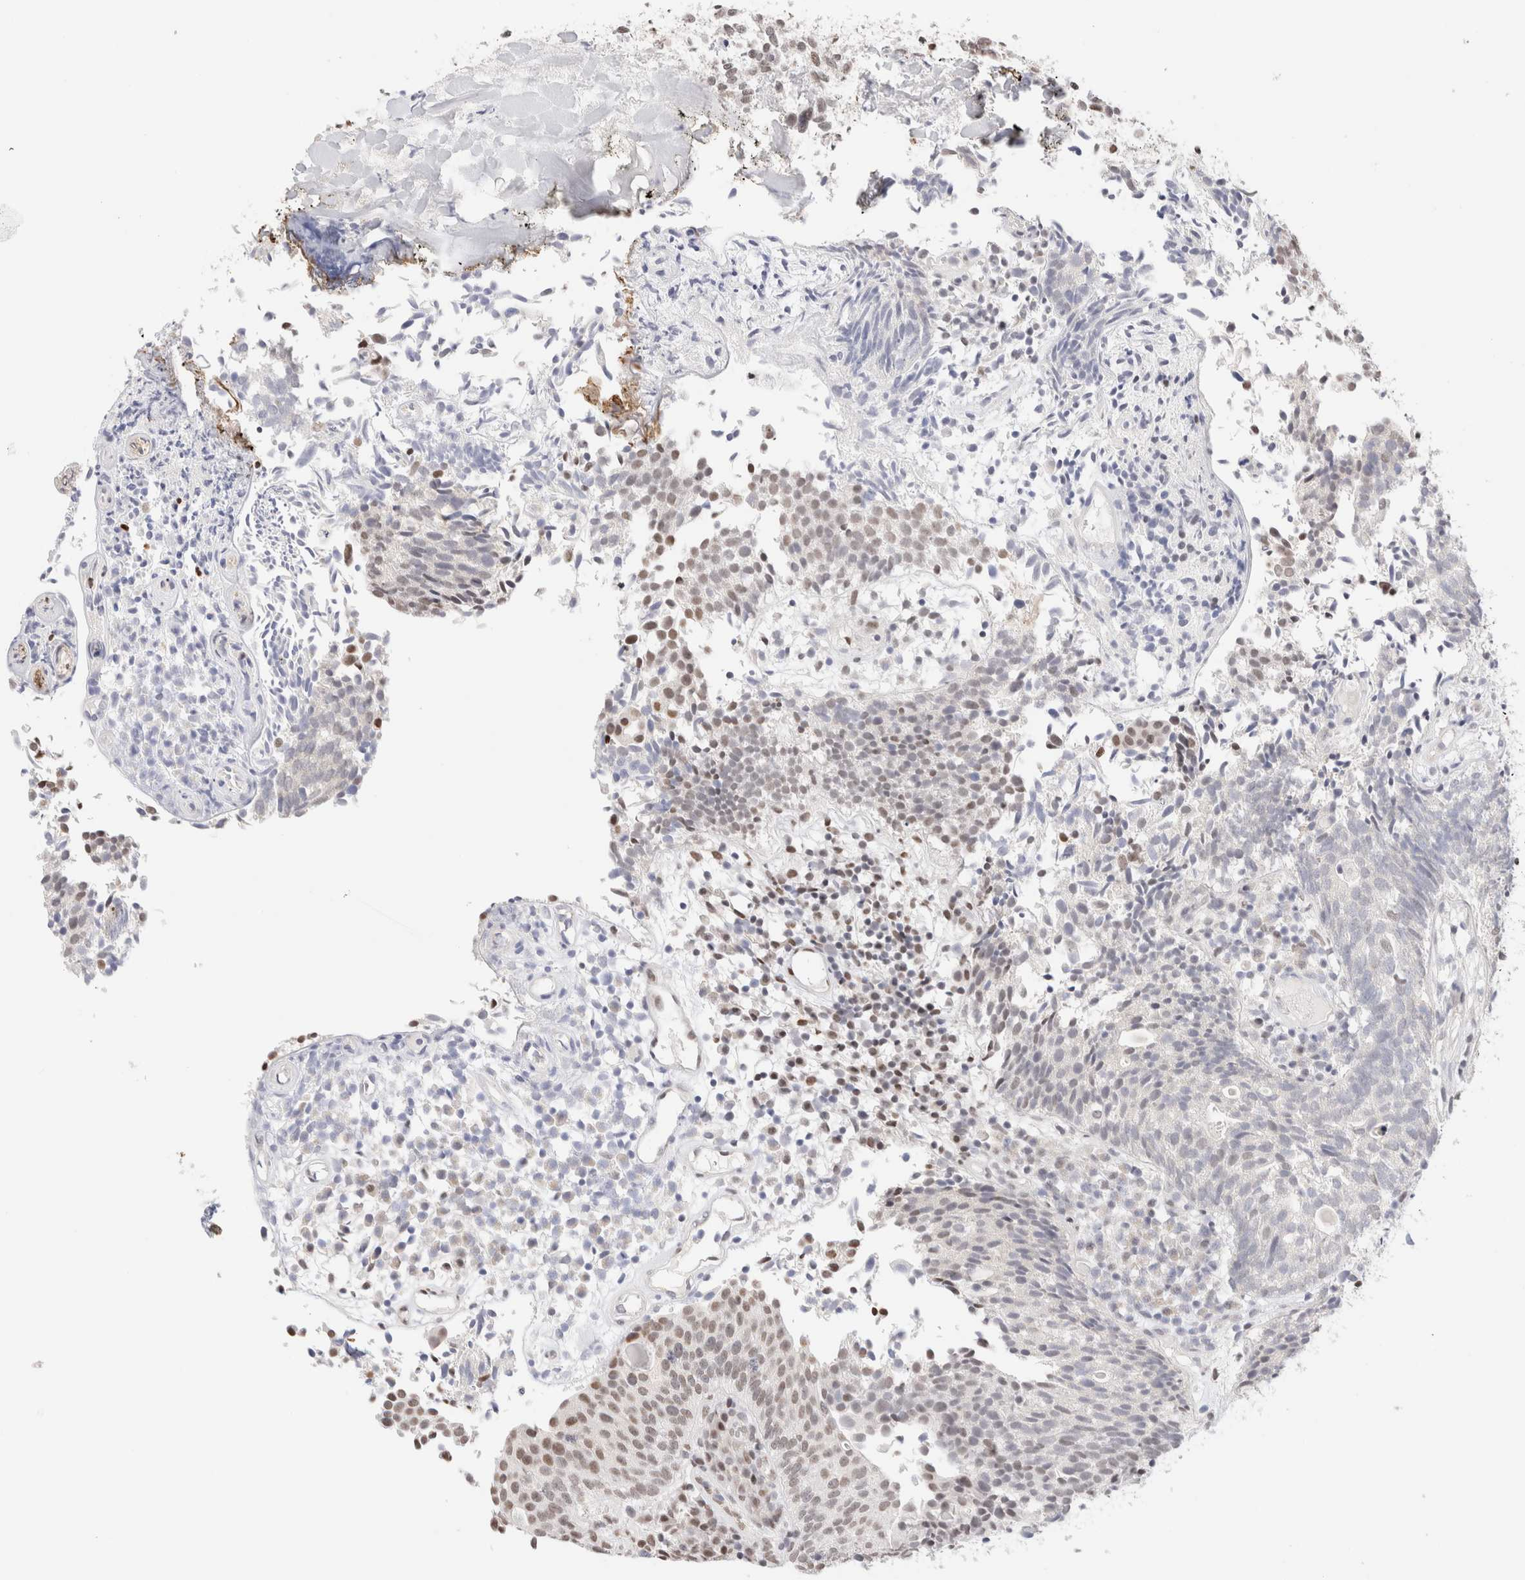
{"staining": {"intensity": "moderate", "quantity": "25%-75%", "location": "nuclear"}, "tissue": "urothelial cancer", "cell_type": "Tumor cells", "image_type": "cancer", "snomed": [{"axis": "morphology", "description": "Urothelial carcinoma, Low grade"}, {"axis": "topography", "description": "Urinary bladder"}], "caption": "An image of human urothelial carcinoma (low-grade) stained for a protein demonstrates moderate nuclear brown staining in tumor cells.", "gene": "SUPT3H", "patient": {"sex": "male", "age": 86}}